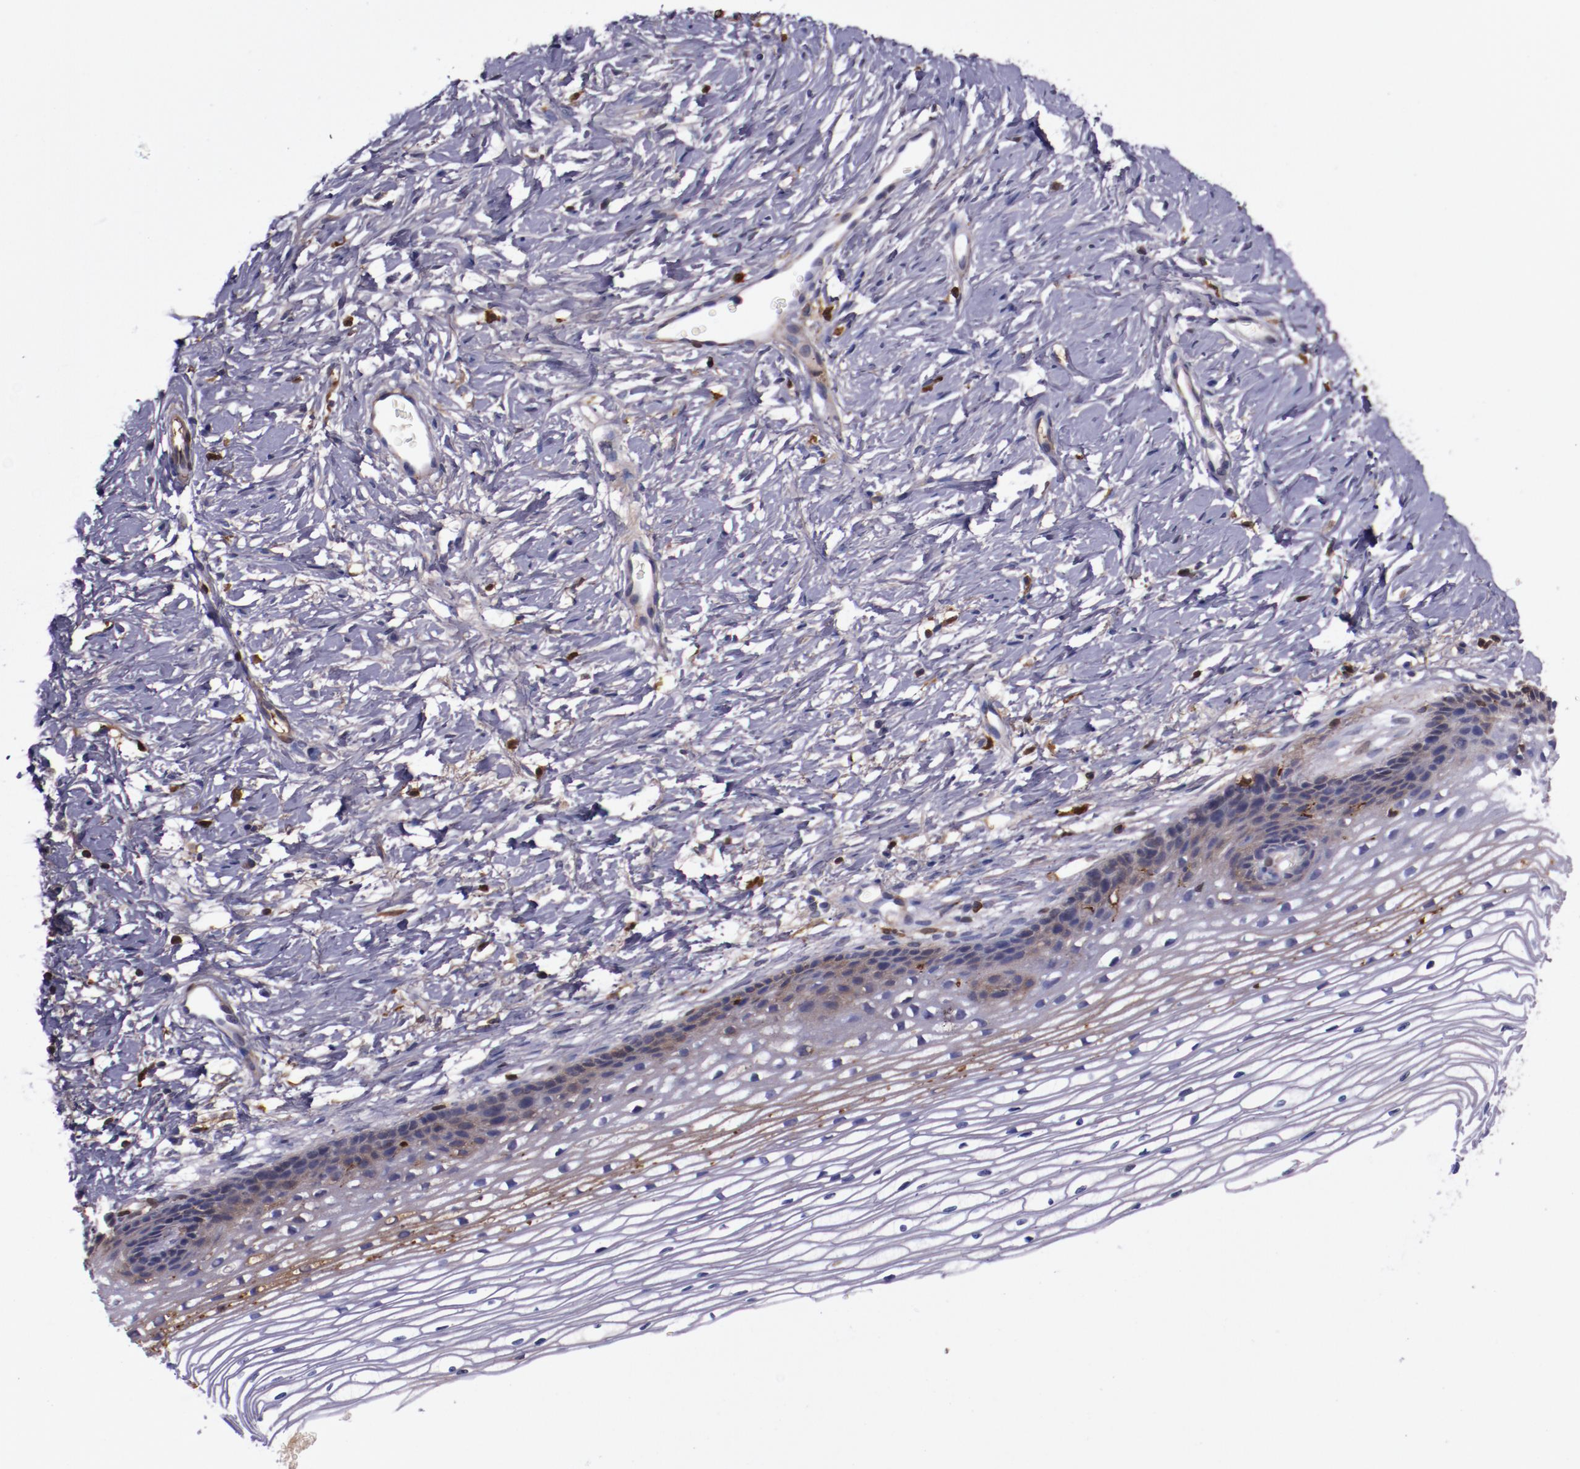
{"staining": {"intensity": "weak", "quantity": "<25%", "location": "cytoplasmic/membranous"}, "tissue": "cervix", "cell_type": "Glandular cells", "image_type": "normal", "snomed": [{"axis": "morphology", "description": "Normal tissue, NOS"}, {"axis": "topography", "description": "Cervix"}], "caption": "An image of human cervix is negative for staining in glandular cells. (DAB (3,3'-diaminobenzidine) immunohistochemistry visualized using brightfield microscopy, high magnification).", "gene": "APOH", "patient": {"sex": "female", "age": 77}}